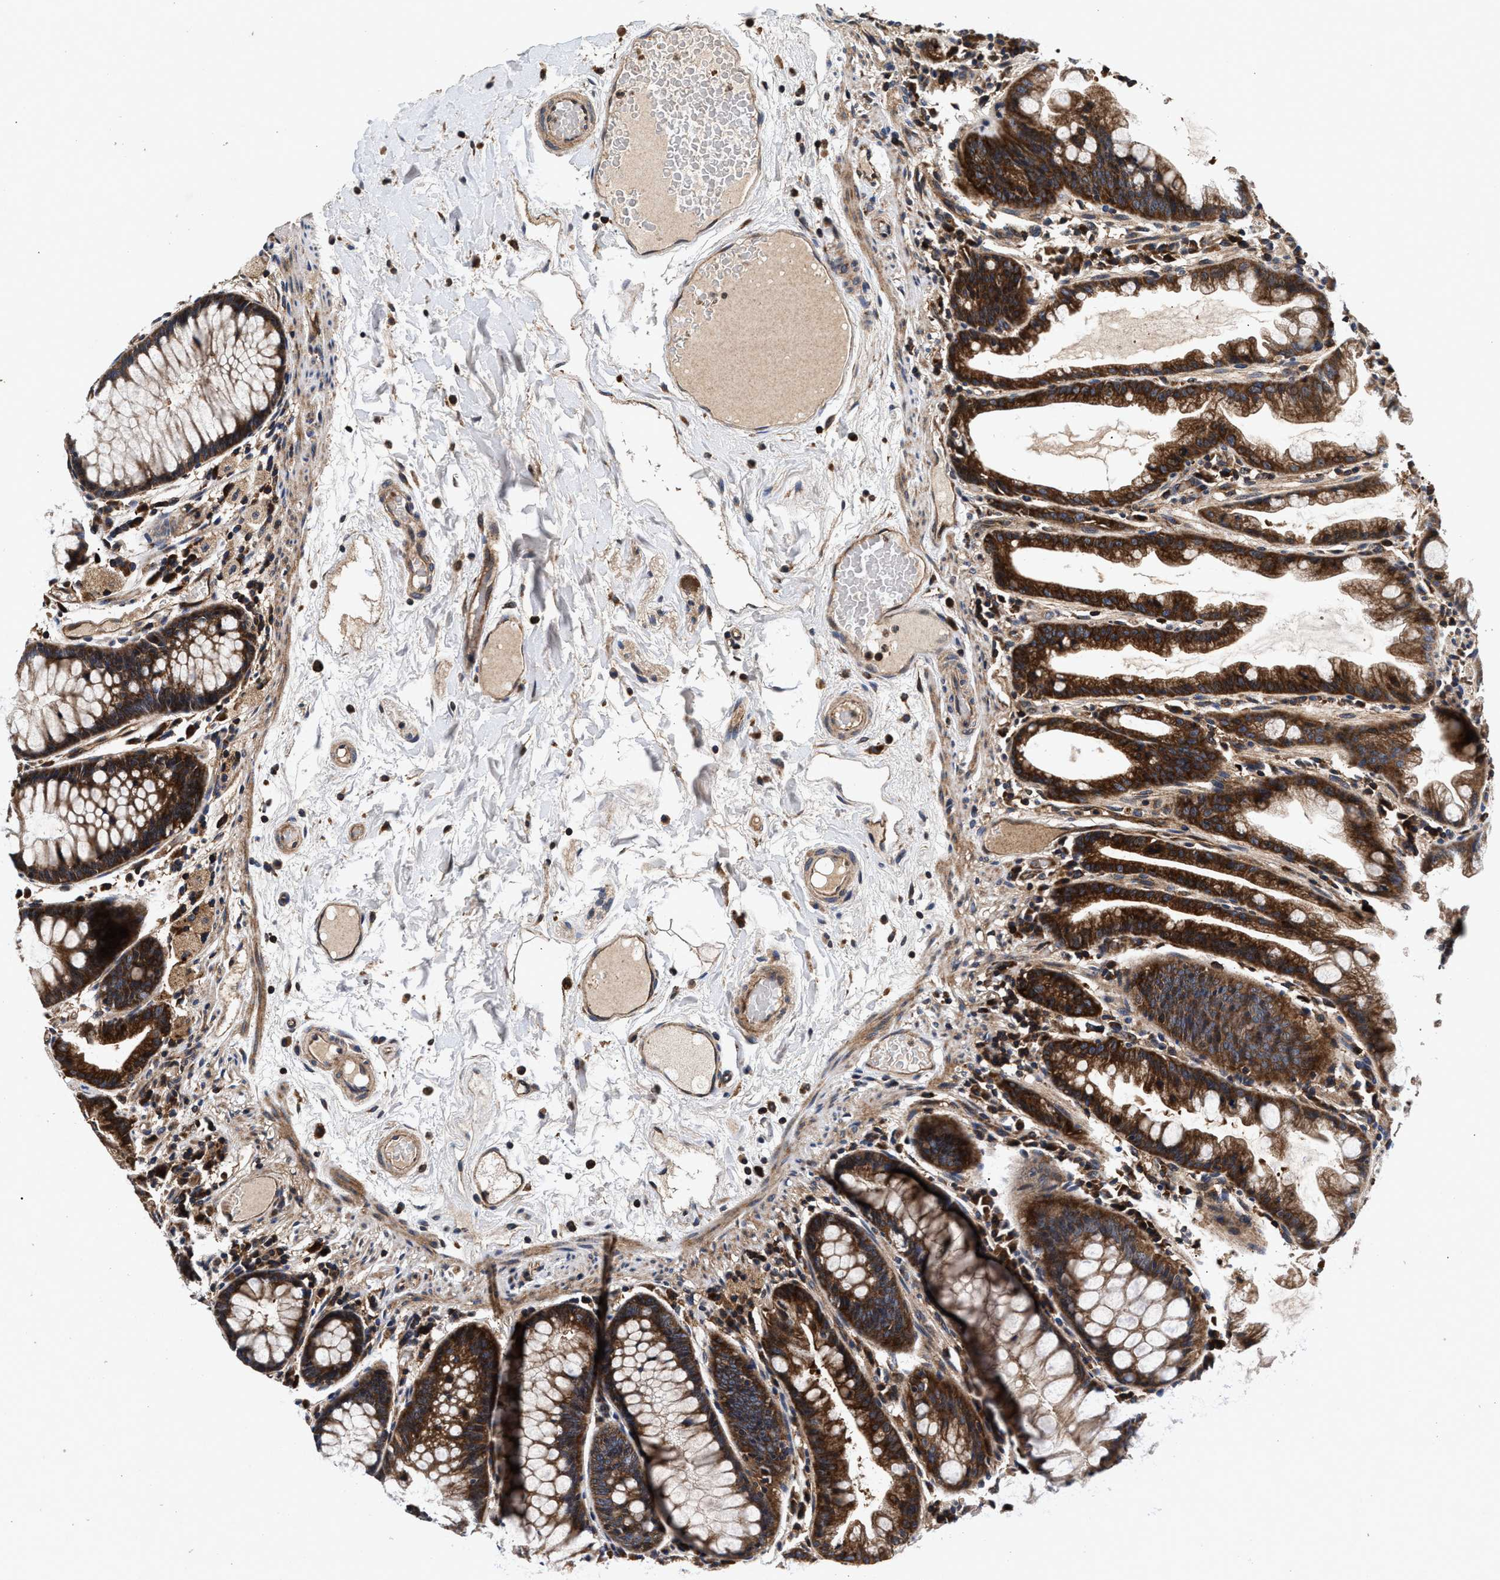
{"staining": {"intensity": "strong", "quantity": ">75%", "location": "cytoplasmic/membranous"}, "tissue": "colon", "cell_type": "Endothelial cells", "image_type": "normal", "snomed": [{"axis": "morphology", "description": "Normal tissue, NOS"}, {"axis": "topography", "description": "Smooth muscle"}, {"axis": "topography", "description": "Colon"}], "caption": "Colon stained with immunohistochemistry exhibits strong cytoplasmic/membranous positivity in about >75% of endothelial cells. The staining is performed using DAB brown chromogen to label protein expression. The nuclei are counter-stained blue using hematoxylin.", "gene": "NFKB2", "patient": {"sex": "male", "age": 67}}